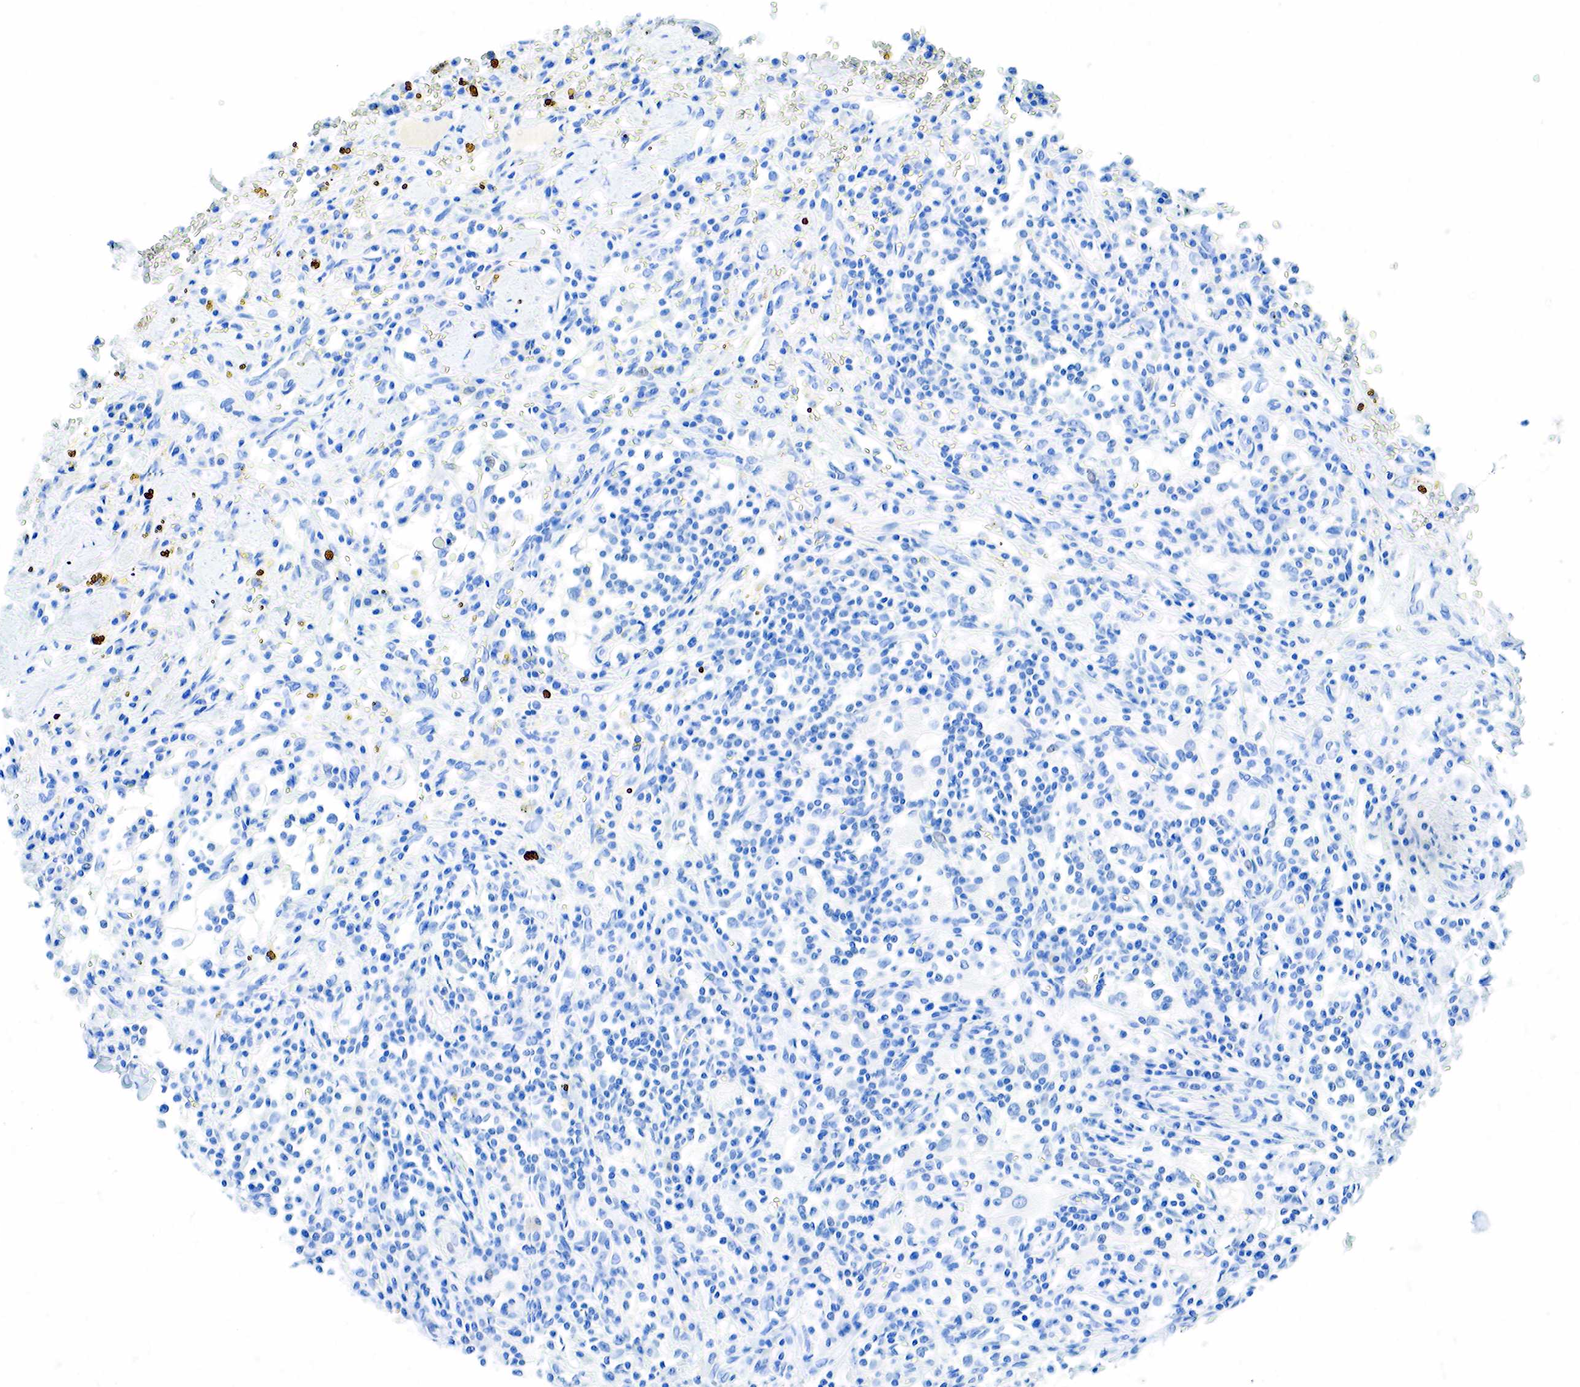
{"staining": {"intensity": "negative", "quantity": "none", "location": "none"}, "tissue": "renal cancer", "cell_type": "Tumor cells", "image_type": "cancer", "snomed": [{"axis": "morphology", "description": "Adenocarcinoma, NOS"}, {"axis": "topography", "description": "Kidney"}], "caption": "This is a photomicrograph of IHC staining of adenocarcinoma (renal), which shows no expression in tumor cells.", "gene": "INHA", "patient": {"sex": "male", "age": 82}}